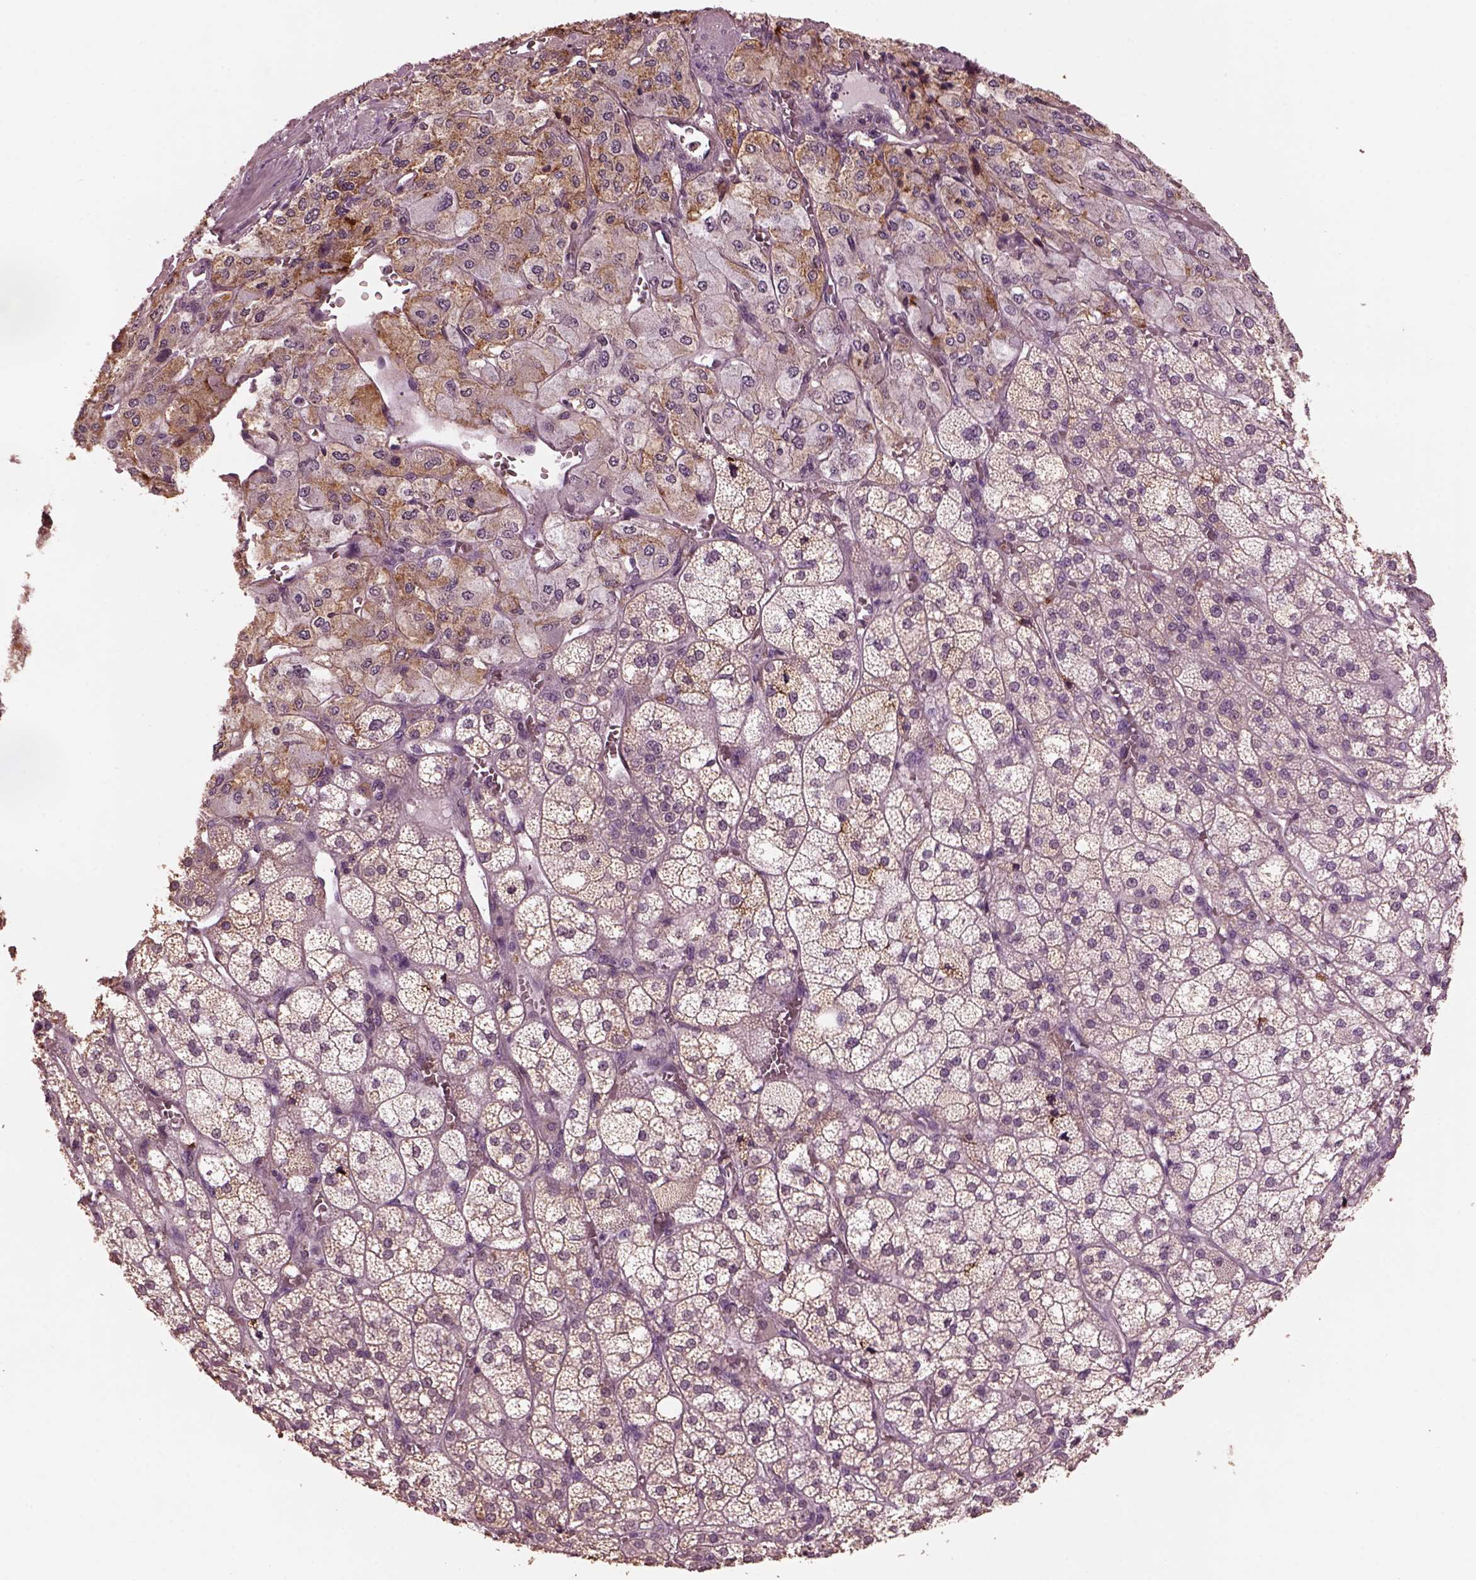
{"staining": {"intensity": "strong", "quantity": "<25%", "location": "cytoplasmic/membranous"}, "tissue": "adrenal gland", "cell_type": "Glandular cells", "image_type": "normal", "snomed": [{"axis": "morphology", "description": "Normal tissue, NOS"}, {"axis": "topography", "description": "Adrenal gland"}], "caption": "Immunohistochemistry staining of benign adrenal gland, which shows medium levels of strong cytoplasmic/membranous expression in about <25% of glandular cells indicating strong cytoplasmic/membranous protein expression. The staining was performed using DAB (3,3'-diaminobenzidine) (brown) for protein detection and nuclei were counterstained in hematoxylin (blue).", "gene": "SRI", "patient": {"sex": "female", "age": 60}}